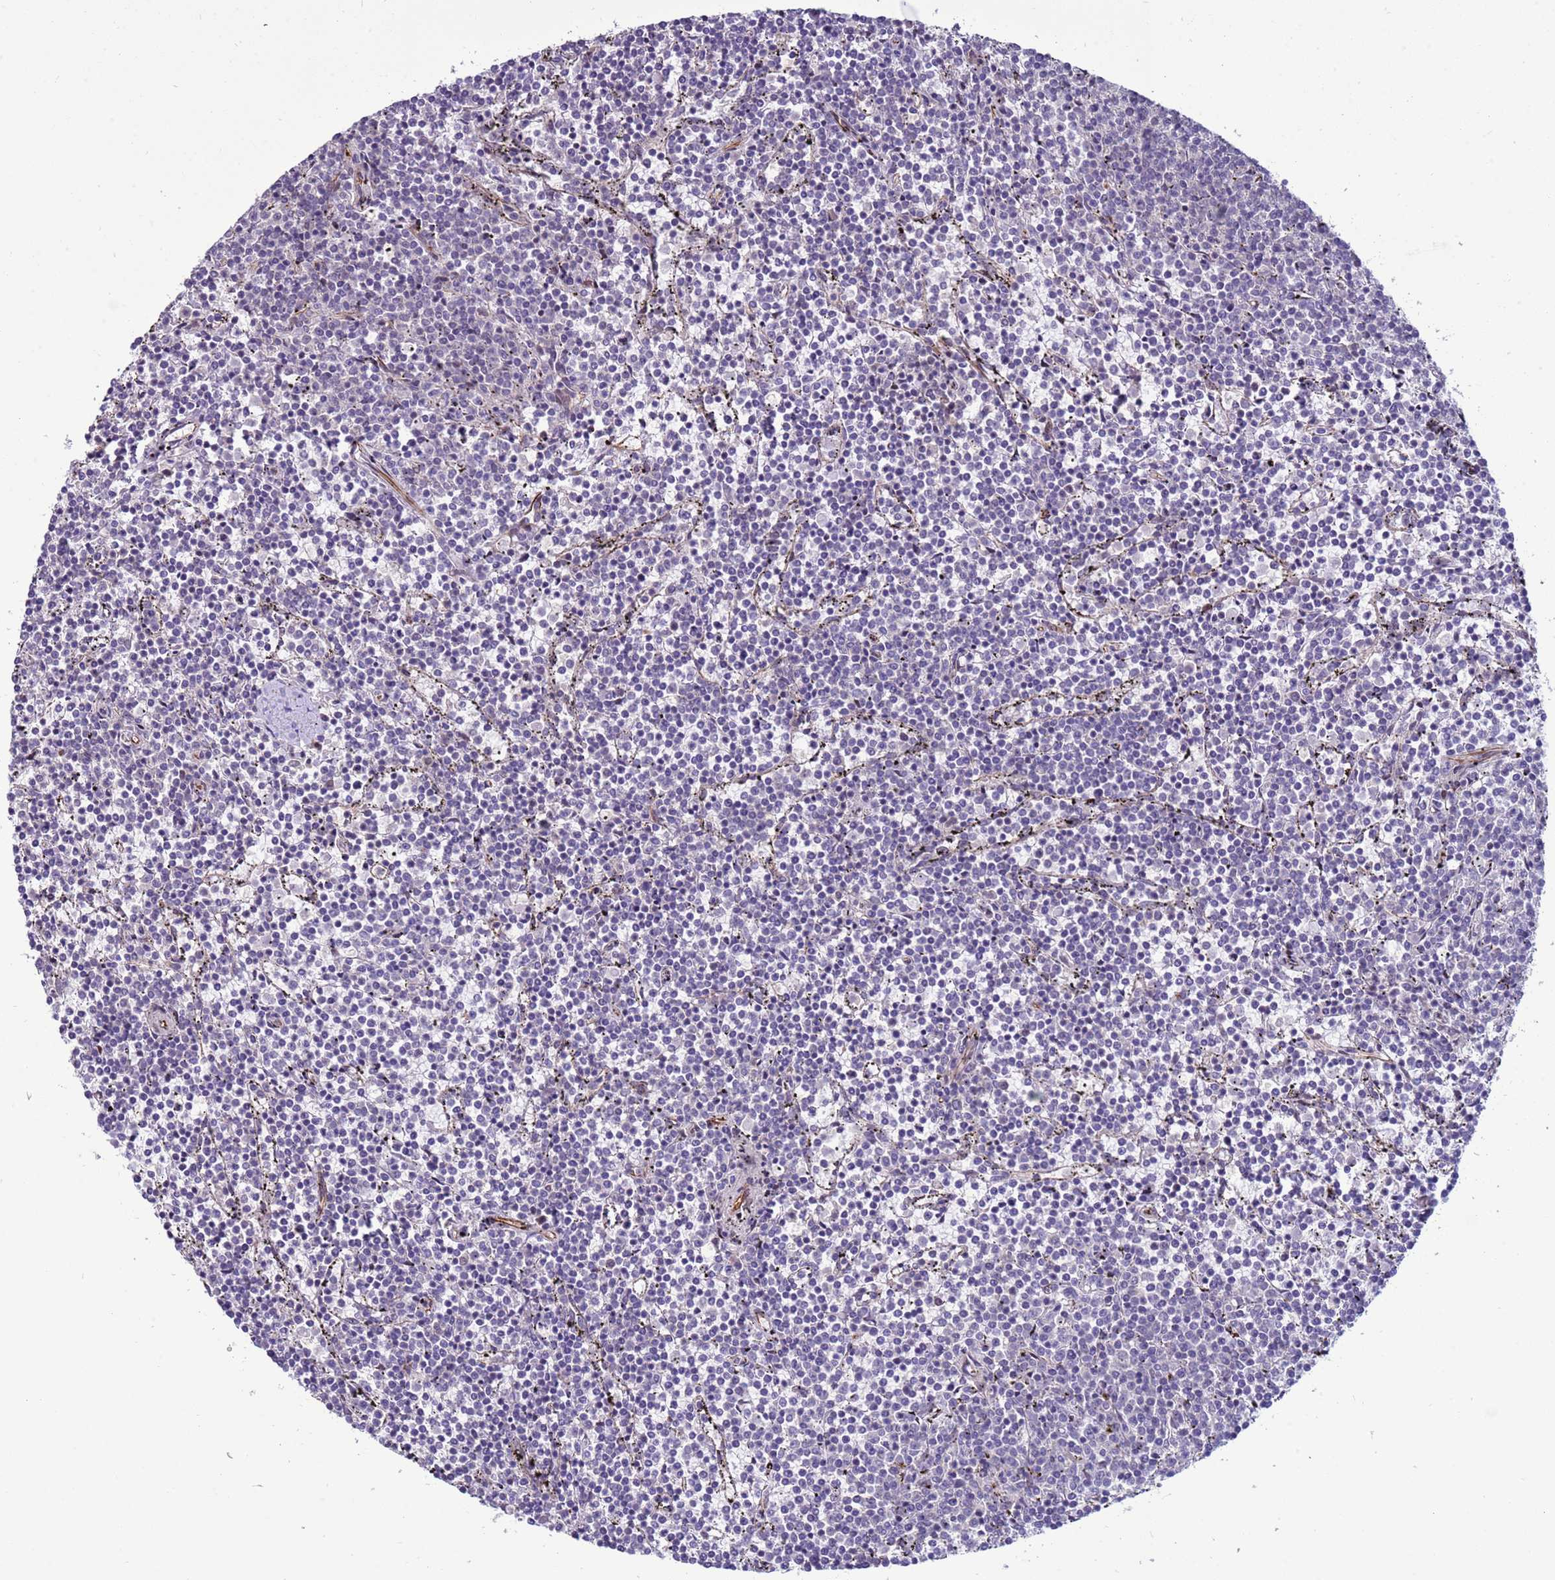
{"staining": {"intensity": "negative", "quantity": "none", "location": "none"}, "tissue": "lymphoma", "cell_type": "Tumor cells", "image_type": "cancer", "snomed": [{"axis": "morphology", "description": "Malignant lymphoma, non-Hodgkin's type, Low grade"}, {"axis": "topography", "description": "Spleen"}], "caption": "DAB immunohistochemical staining of lymphoma shows no significant staining in tumor cells.", "gene": "SHC3", "patient": {"sex": "female", "age": 50}}